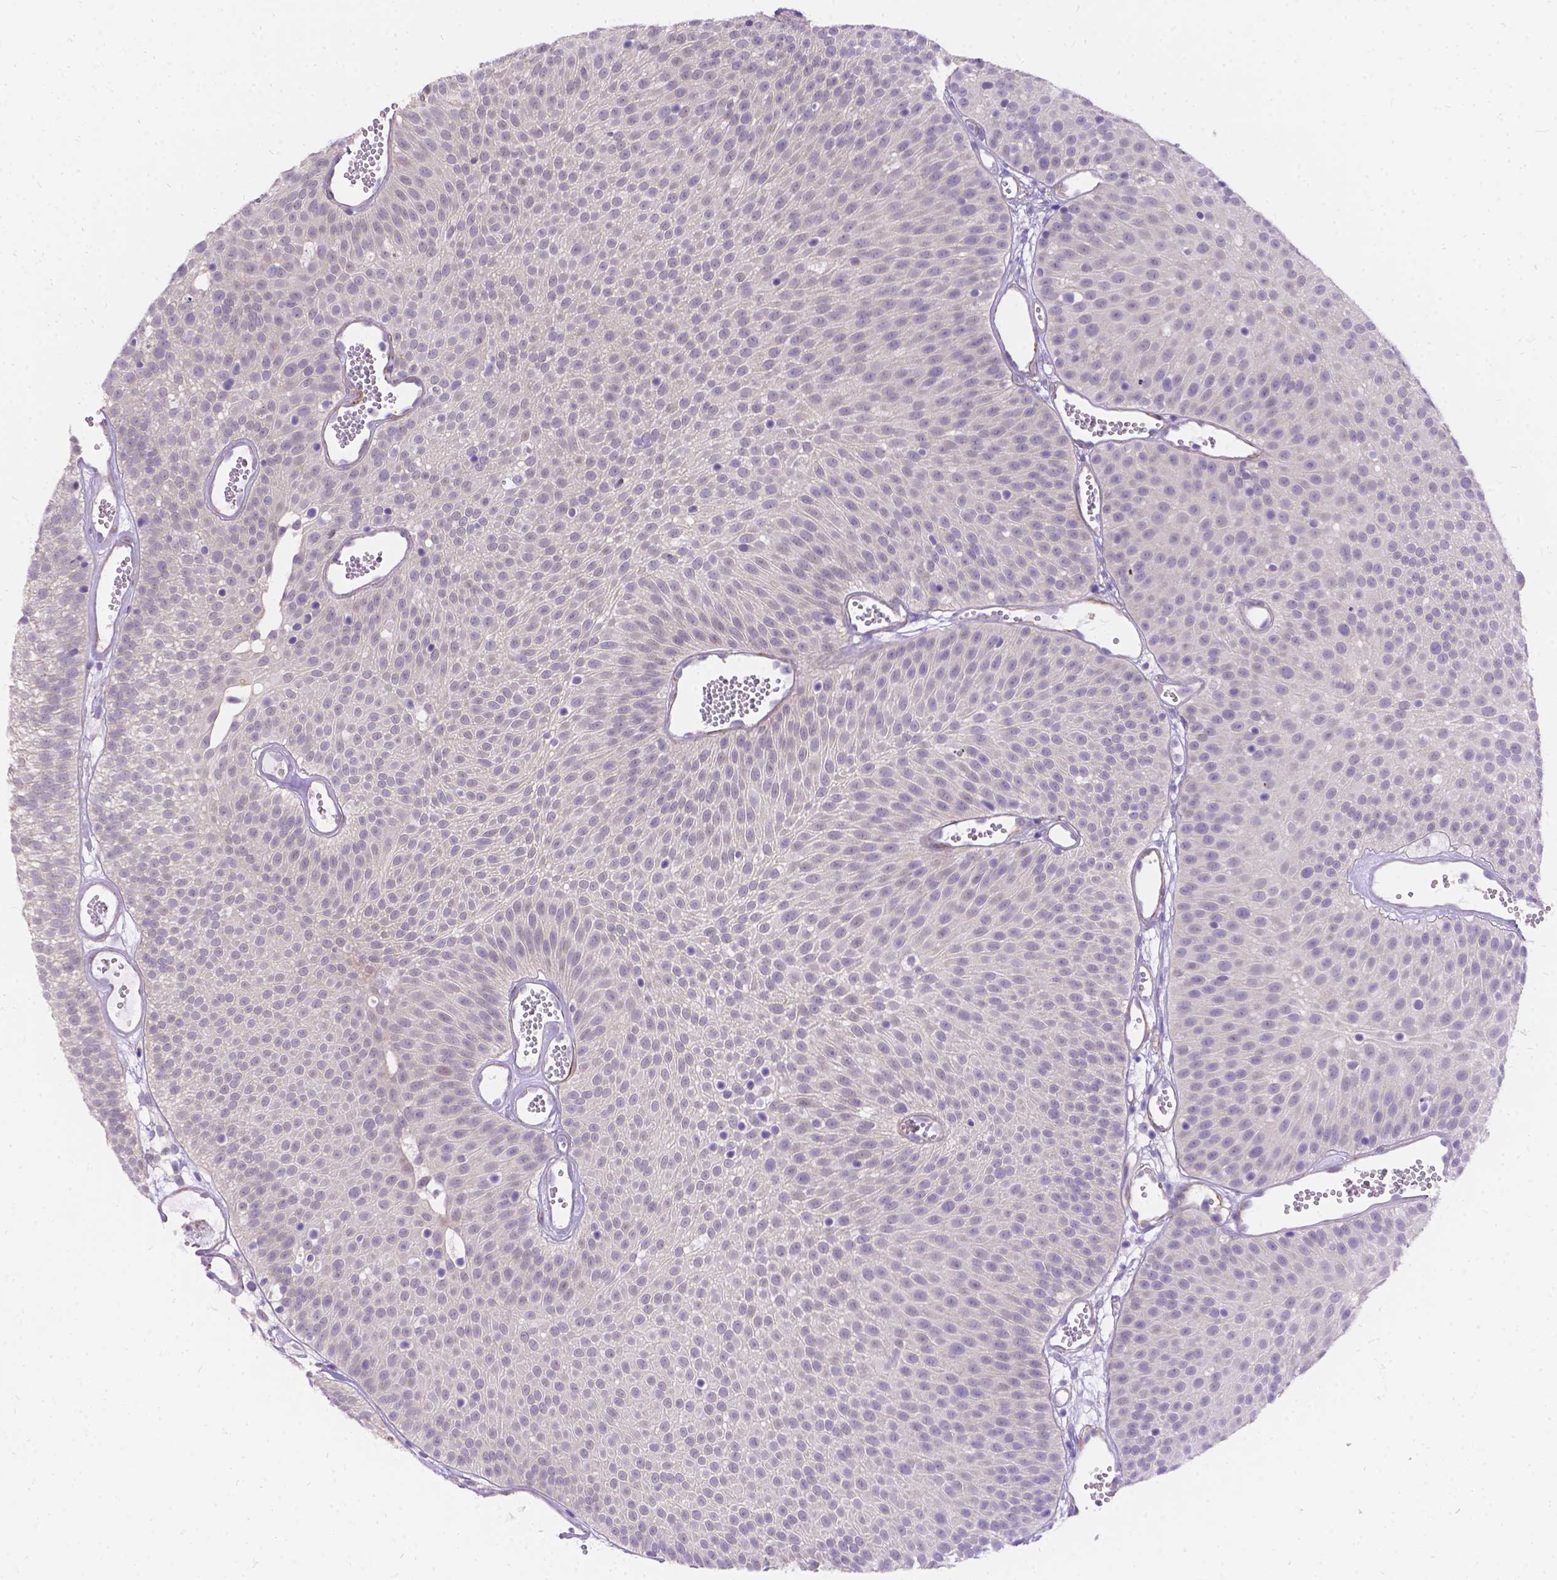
{"staining": {"intensity": "negative", "quantity": "none", "location": "none"}, "tissue": "urothelial cancer", "cell_type": "Tumor cells", "image_type": "cancer", "snomed": [{"axis": "morphology", "description": "Urothelial carcinoma, Low grade"}, {"axis": "topography", "description": "Urinary bladder"}], "caption": "A photomicrograph of urothelial cancer stained for a protein exhibits no brown staining in tumor cells.", "gene": "PALS1", "patient": {"sex": "male", "age": 52}}